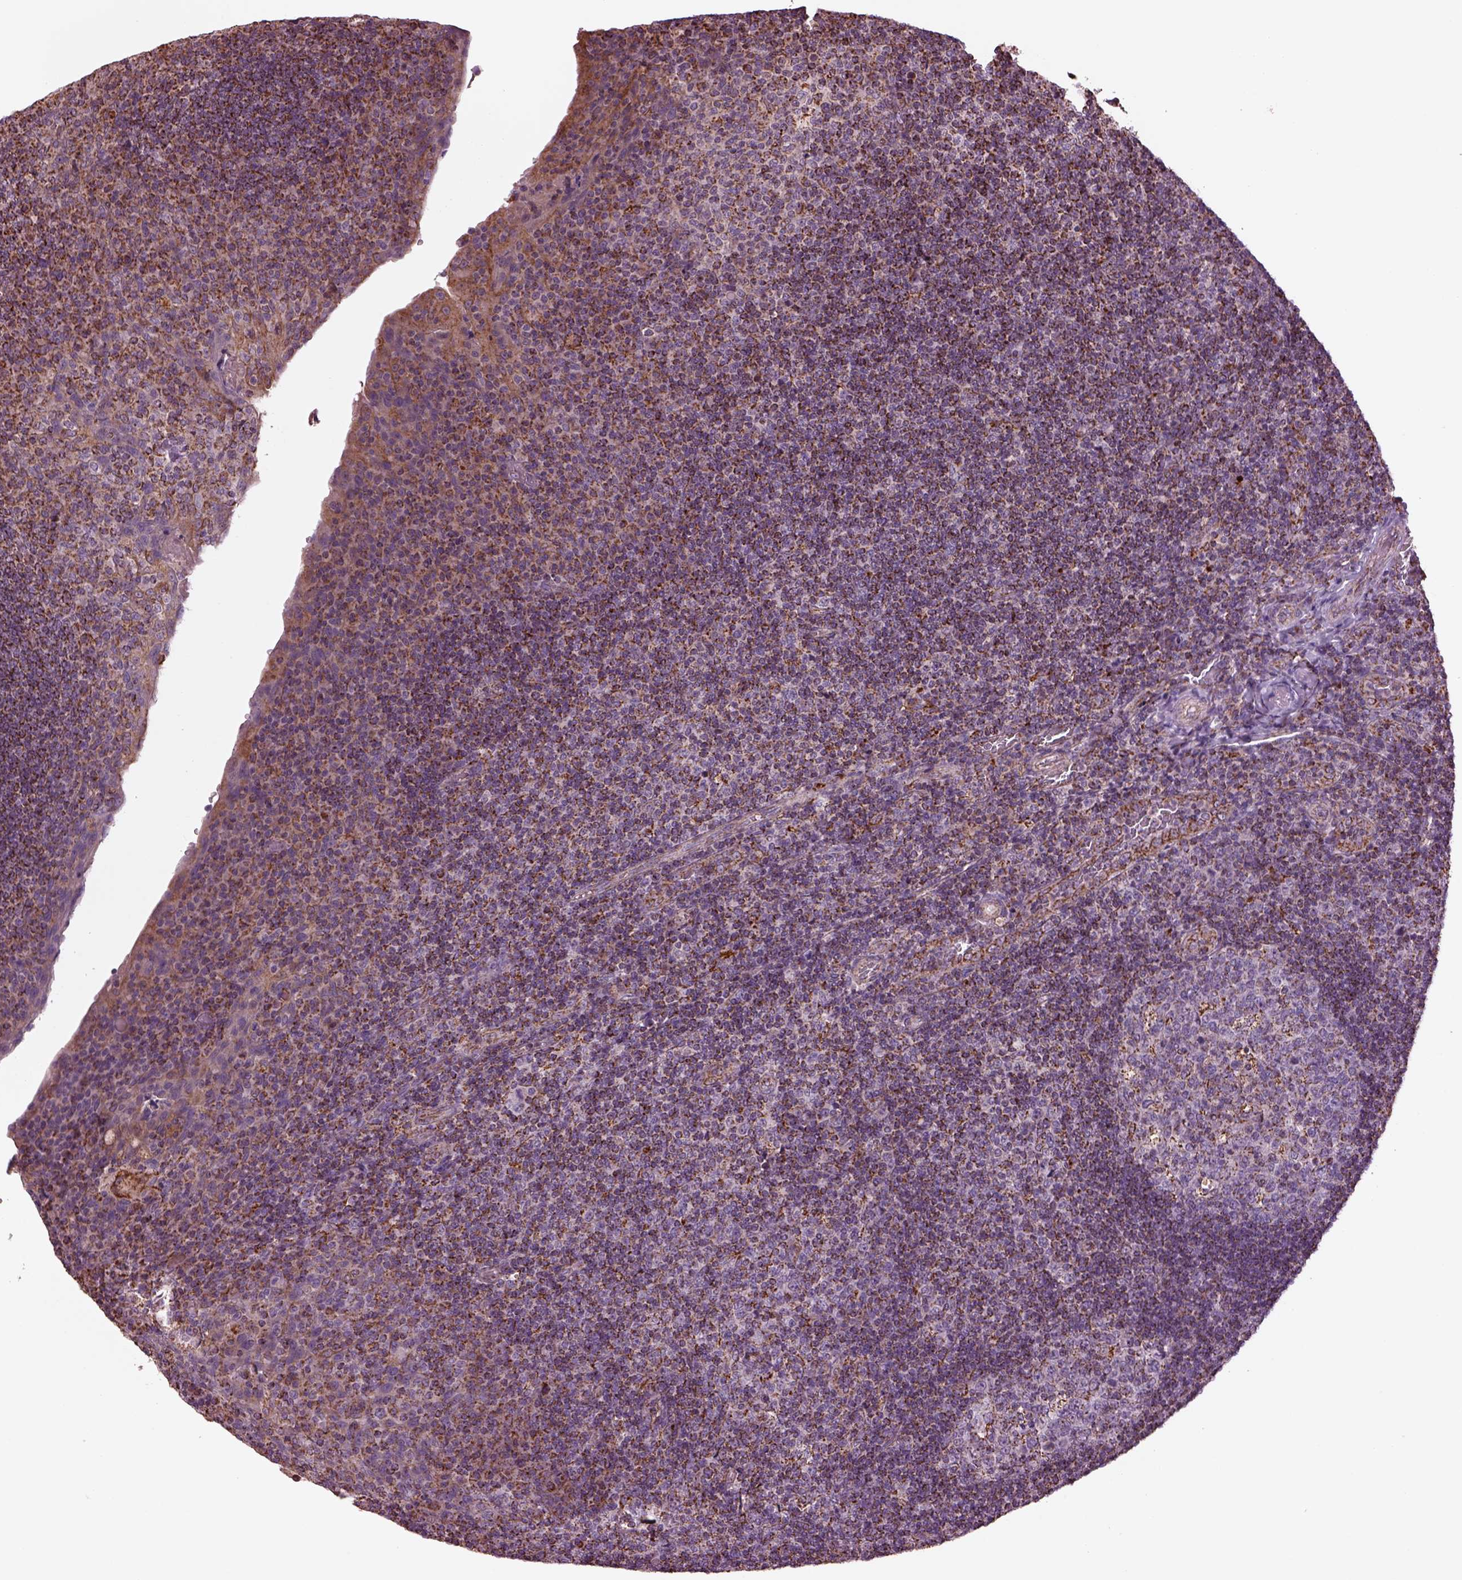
{"staining": {"intensity": "weak", "quantity": "<25%", "location": "cytoplasmic/membranous"}, "tissue": "tonsil", "cell_type": "Germinal center cells", "image_type": "normal", "snomed": [{"axis": "morphology", "description": "Normal tissue, NOS"}, {"axis": "topography", "description": "Tonsil"}], "caption": "A histopathology image of tonsil stained for a protein demonstrates no brown staining in germinal center cells. The staining is performed using DAB brown chromogen with nuclei counter-stained in using hematoxylin.", "gene": "TMEM254", "patient": {"sex": "male", "age": 17}}